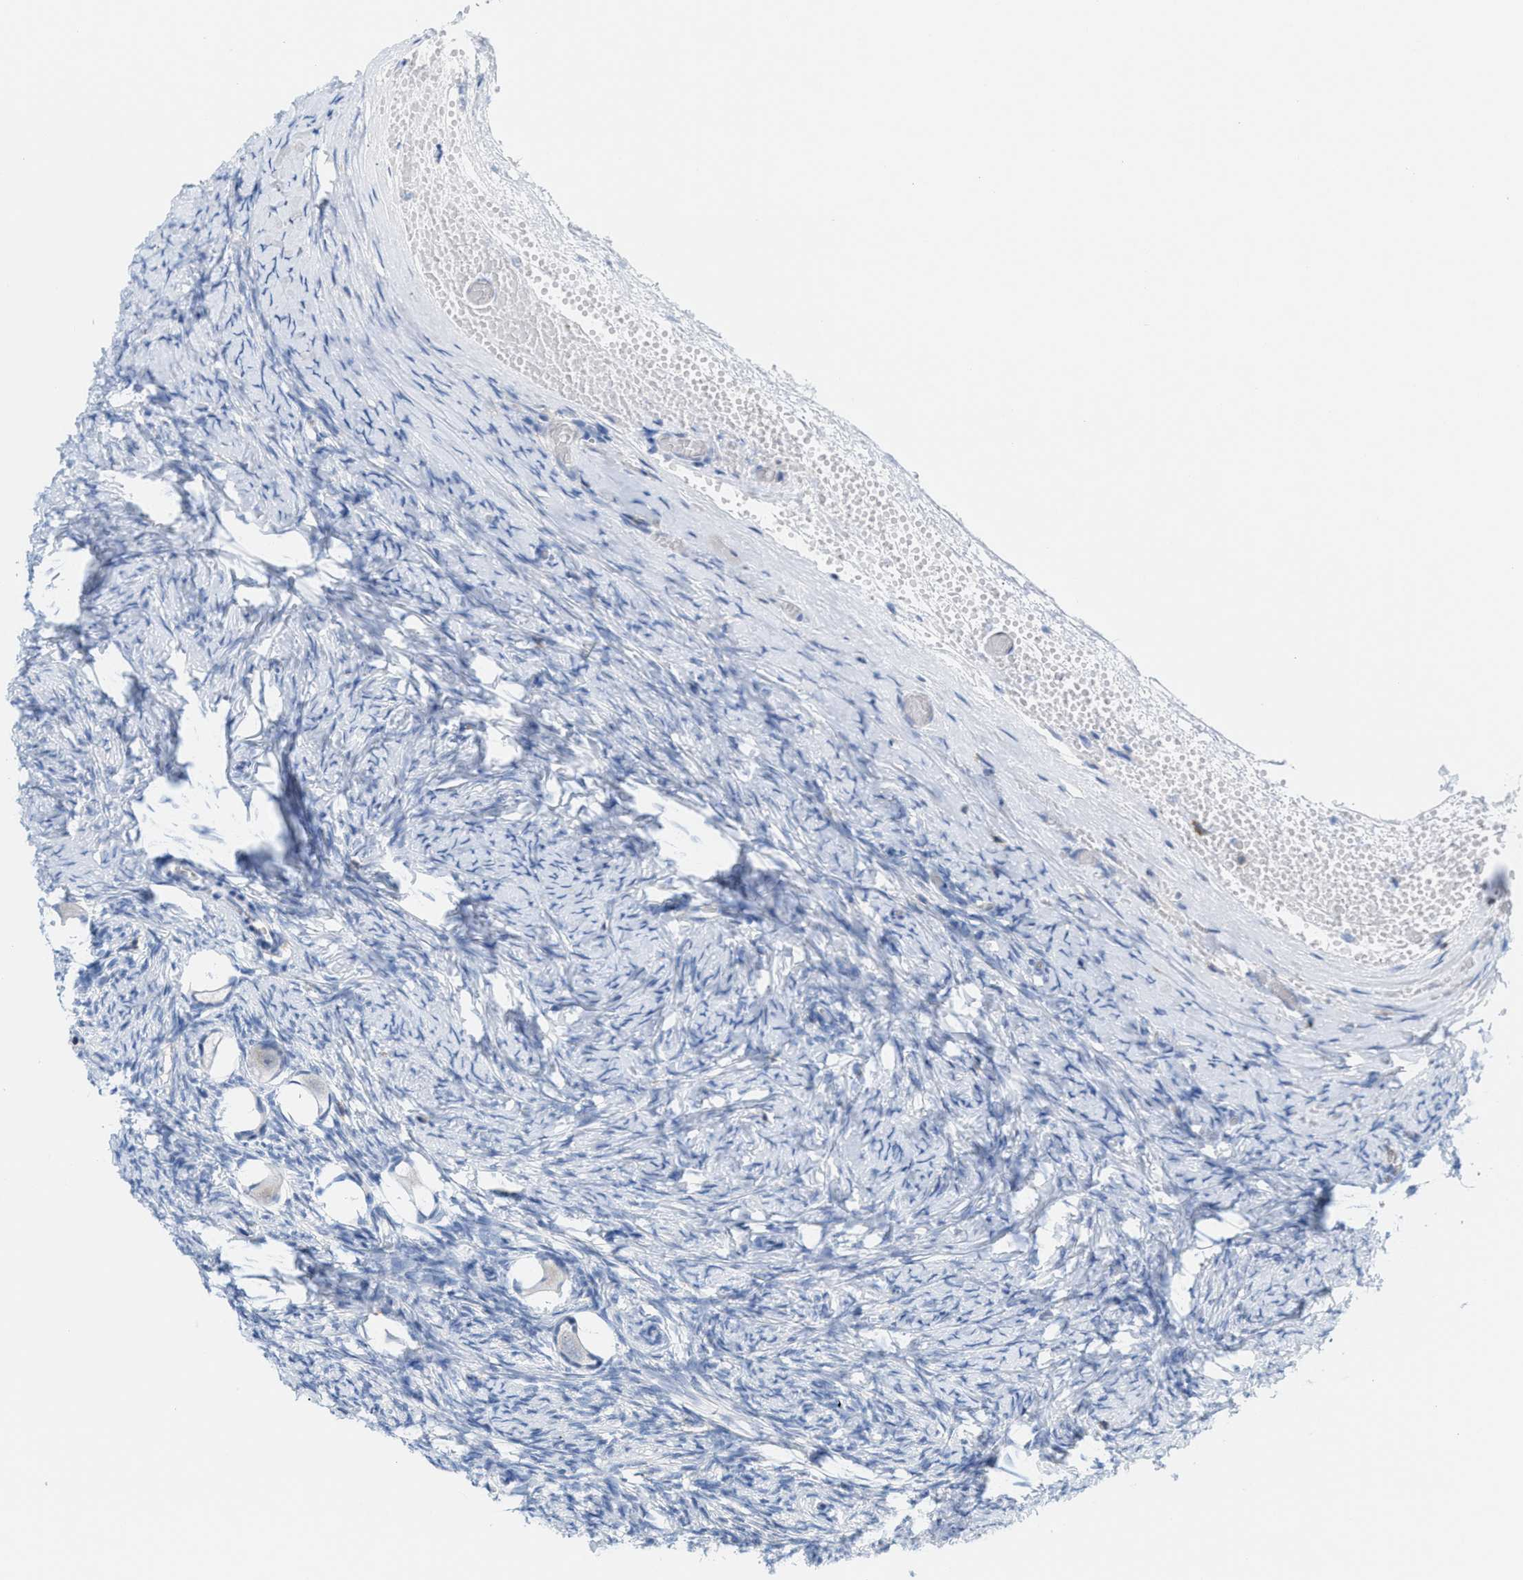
{"staining": {"intensity": "negative", "quantity": "none", "location": "none"}, "tissue": "ovary", "cell_type": "Follicle cells", "image_type": "normal", "snomed": [{"axis": "morphology", "description": "Normal tissue, NOS"}, {"axis": "topography", "description": "Ovary"}], "caption": "Immunohistochemical staining of unremarkable ovary displays no significant positivity in follicle cells.", "gene": "IL16", "patient": {"sex": "female", "age": 27}}